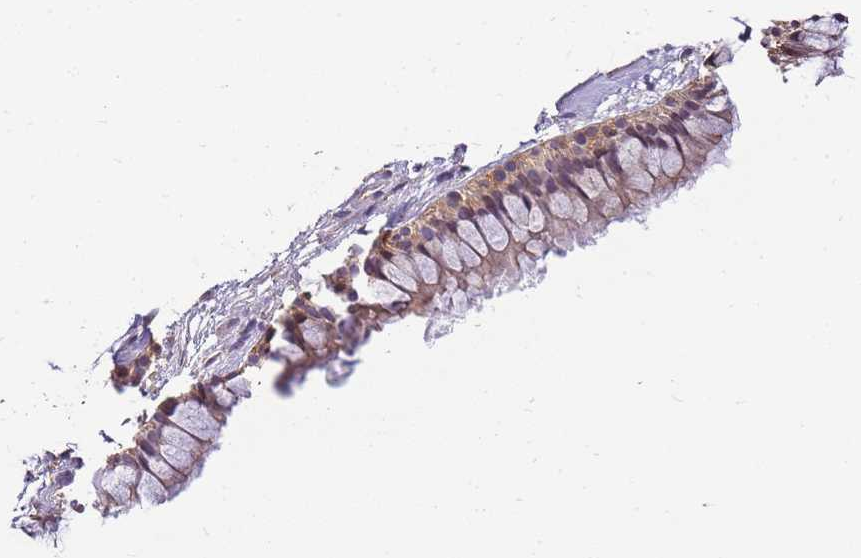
{"staining": {"intensity": "weak", "quantity": ">75%", "location": "cytoplasmic/membranous"}, "tissue": "nasopharynx", "cell_type": "Respiratory epithelial cells", "image_type": "normal", "snomed": [{"axis": "morphology", "description": "Normal tissue, NOS"}, {"axis": "topography", "description": "Nasopharynx"}], "caption": "Respiratory epithelial cells reveal weak cytoplasmic/membranous expression in about >75% of cells in unremarkable nasopharynx.", "gene": "CLBA1", "patient": {"sex": "male", "age": 82}}